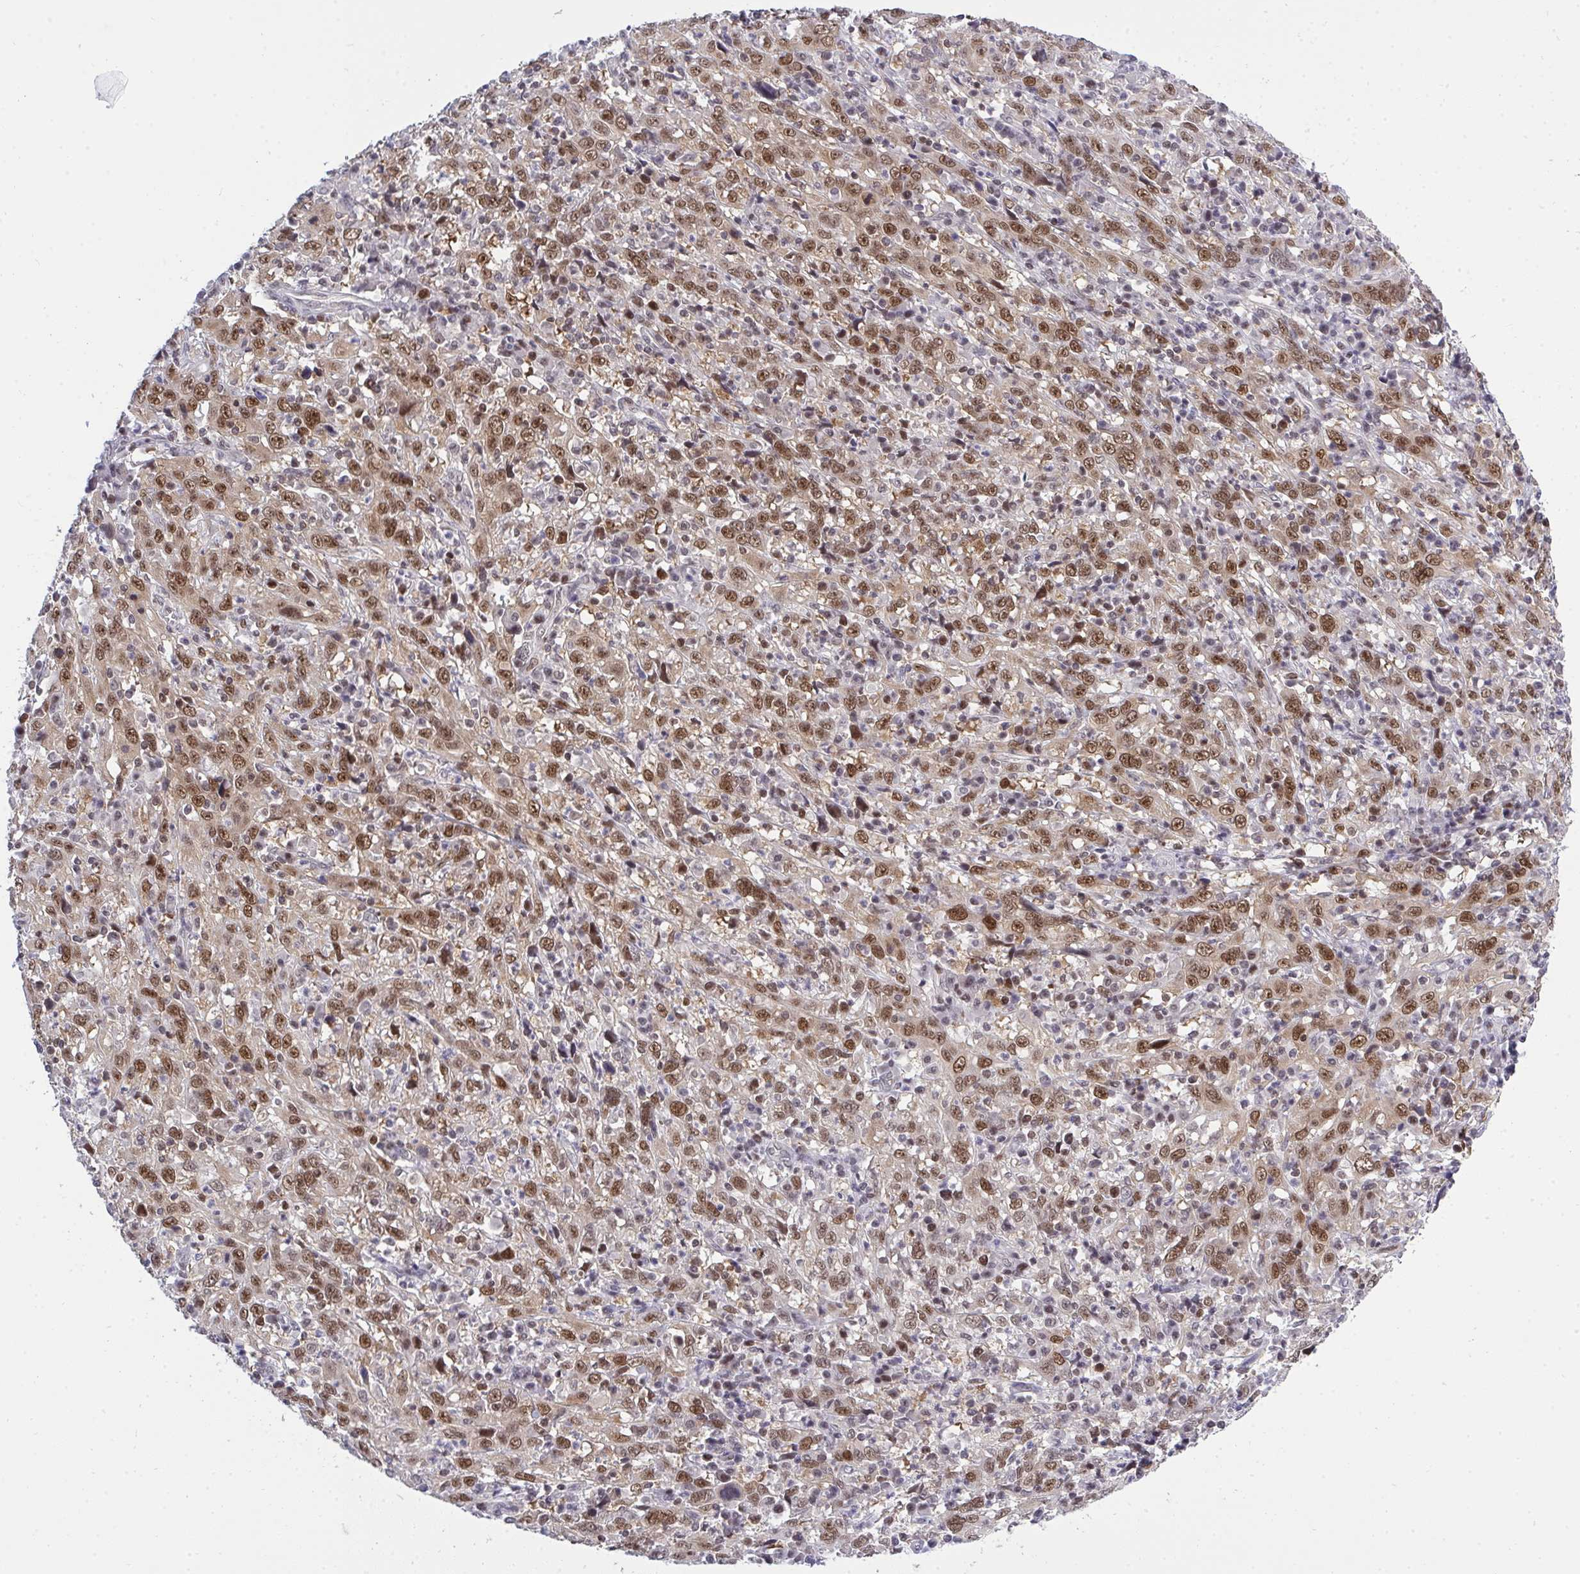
{"staining": {"intensity": "moderate", "quantity": ">75%", "location": "nuclear"}, "tissue": "cervical cancer", "cell_type": "Tumor cells", "image_type": "cancer", "snomed": [{"axis": "morphology", "description": "Squamous cell carcinoma, NOS"}, {"axis": "topography", "description": "Cervix"}], "caption": "Immunohistochemistry (IHC) histopathology image of neoplastic tissue: cervical cancer (squamous cell carcinoma) stained using immunohistochemistry exhibits medium levels of moderate protein expression localized specifically in the nuclear of tumor cells, appearing as a nuclear brown color.", "gene": "RFC4", "patient": {"sex": "female", "age": 46}}